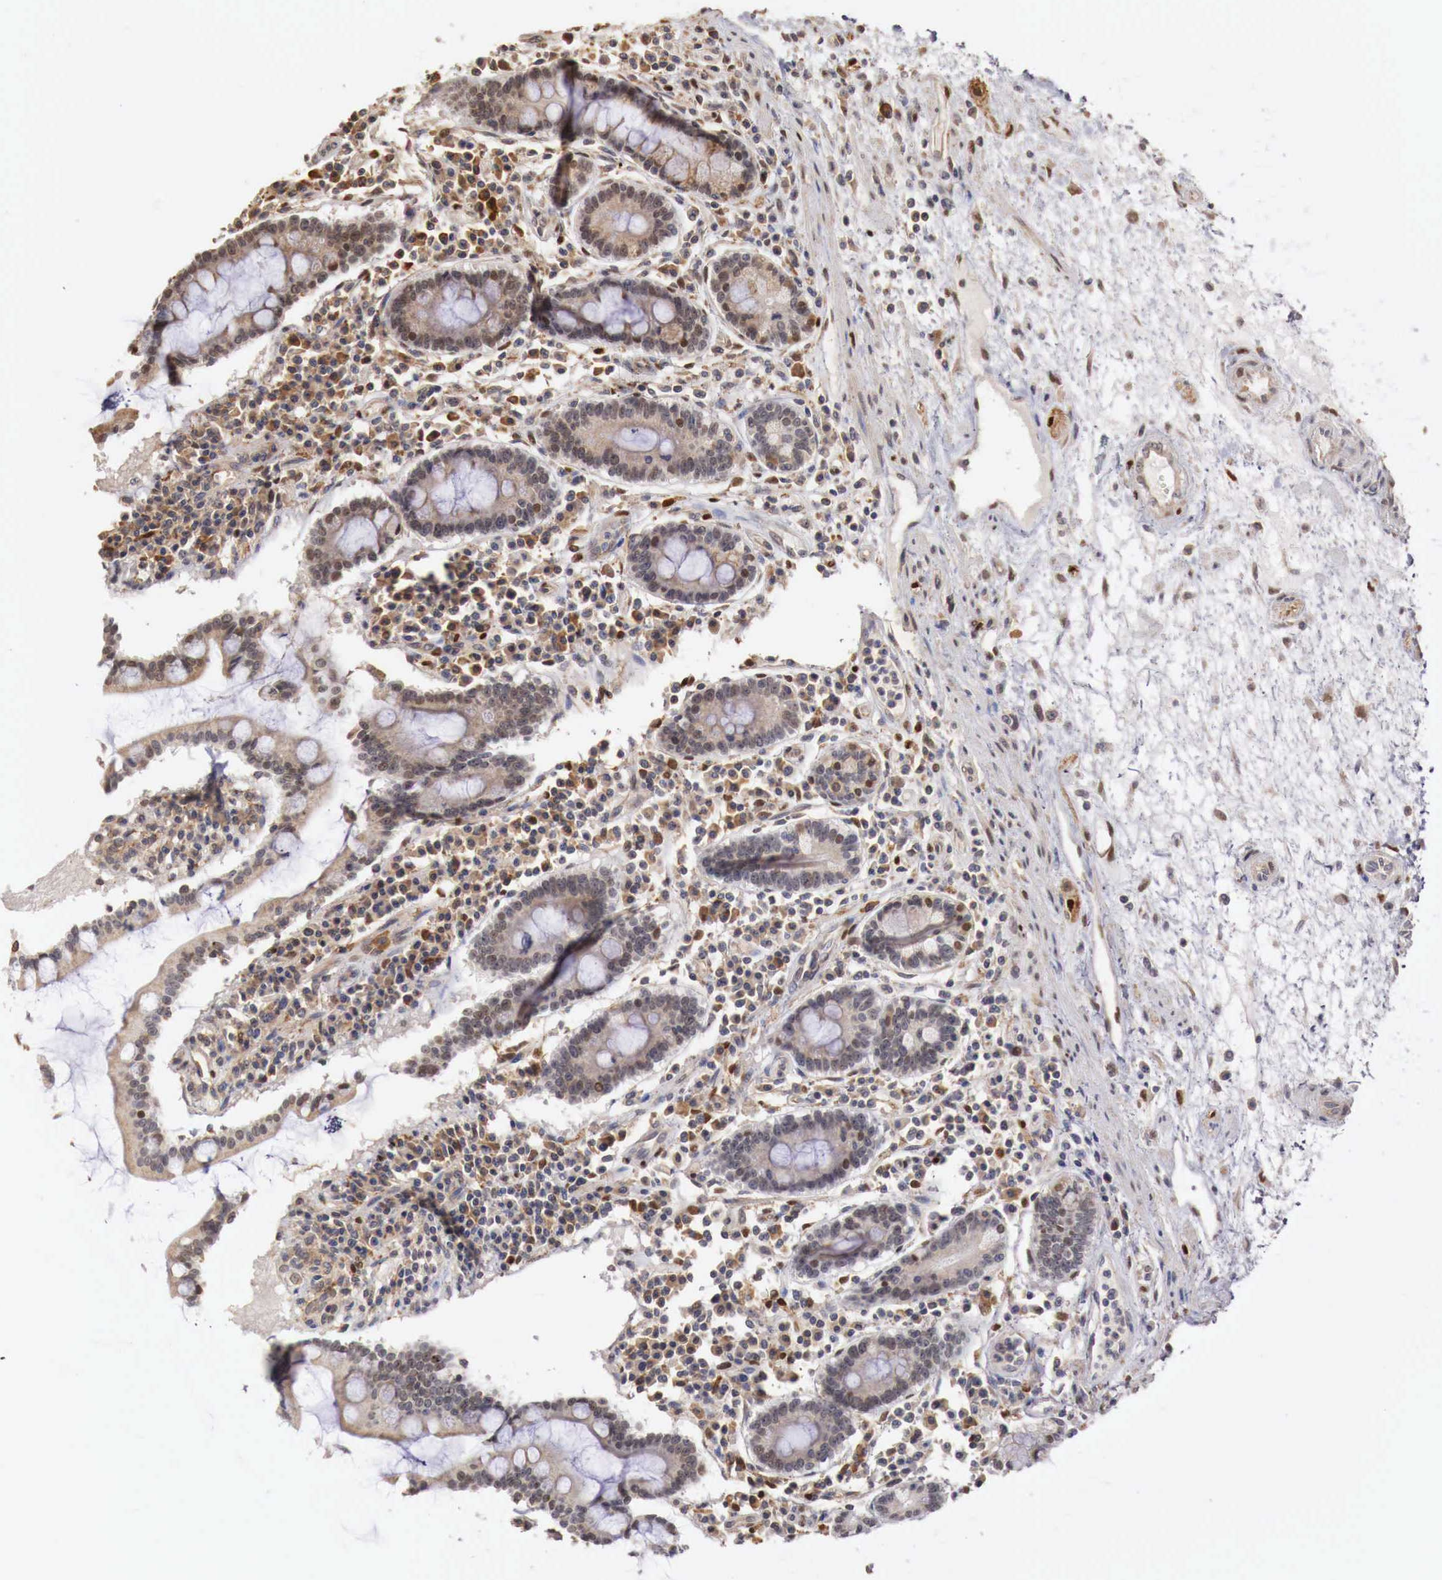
{"staining": {"intensity": "negative", "quantity": "none", "location": "none"}, "tissue": "duodenum", "cell_type": "Glandular cells", "image_type": "normal", "snomed": [{"axis": "morphology", "description": "Normal tissue, NOS"}, {"axis": "topography", "description": "Duodenum"}], "caption": "Micrograph shows no significant protein expression in glandular cells of unremarkable duodenum. The staining was performed using DAB (3,3'-diaminobenzidine) to visualize the protein expression in brown, while the nuclei were stained in blue with hematoxylin (Magnification: 20x).", "gene": "KHDRBS2", "patient": {"sex": "male", "age": 73}}